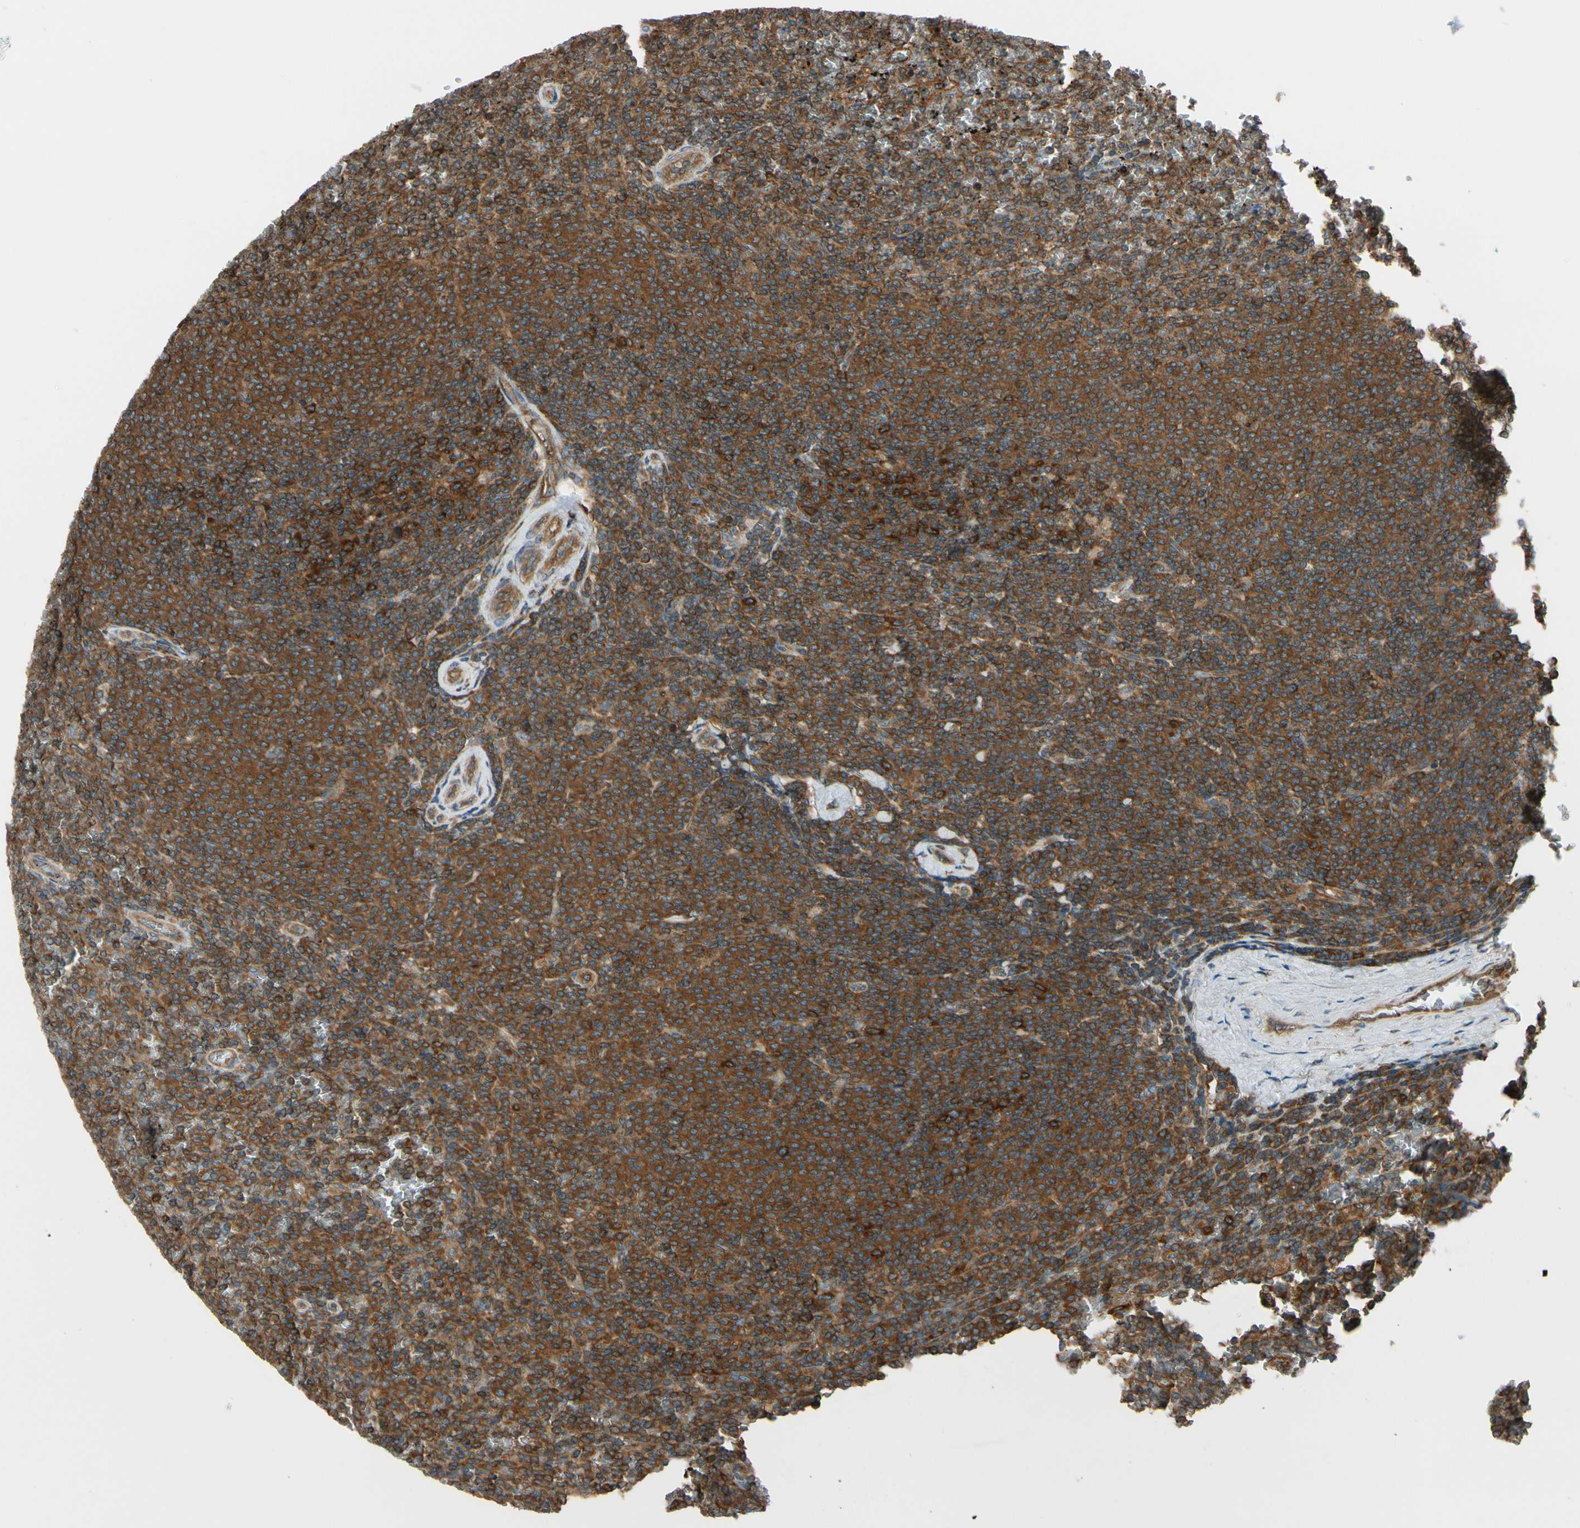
{"staining": {"intensity": "moderate", "quantity": ">75%", "location": "cytoplasmic/membranous"}, "tissue": "lymphoma", "cell_type": "Tumor cells", "image_type": "cancer", "snomed": [{"axis": "morphology", "description": "Malignant lymphoma, non-Hodgkin's type, Low grade"}, {"axis": "topography", "description": "Spleen"}], "caption": "Immunohistochemistry (IHC) image of lymphoma stained for a protein (brown), which displays medium levels of moderate cytoplasmic/membranous expression in approximately >75% of tumor cells.", "gene": "EPS15", "patient": {"sex": "female", "age": 77}}